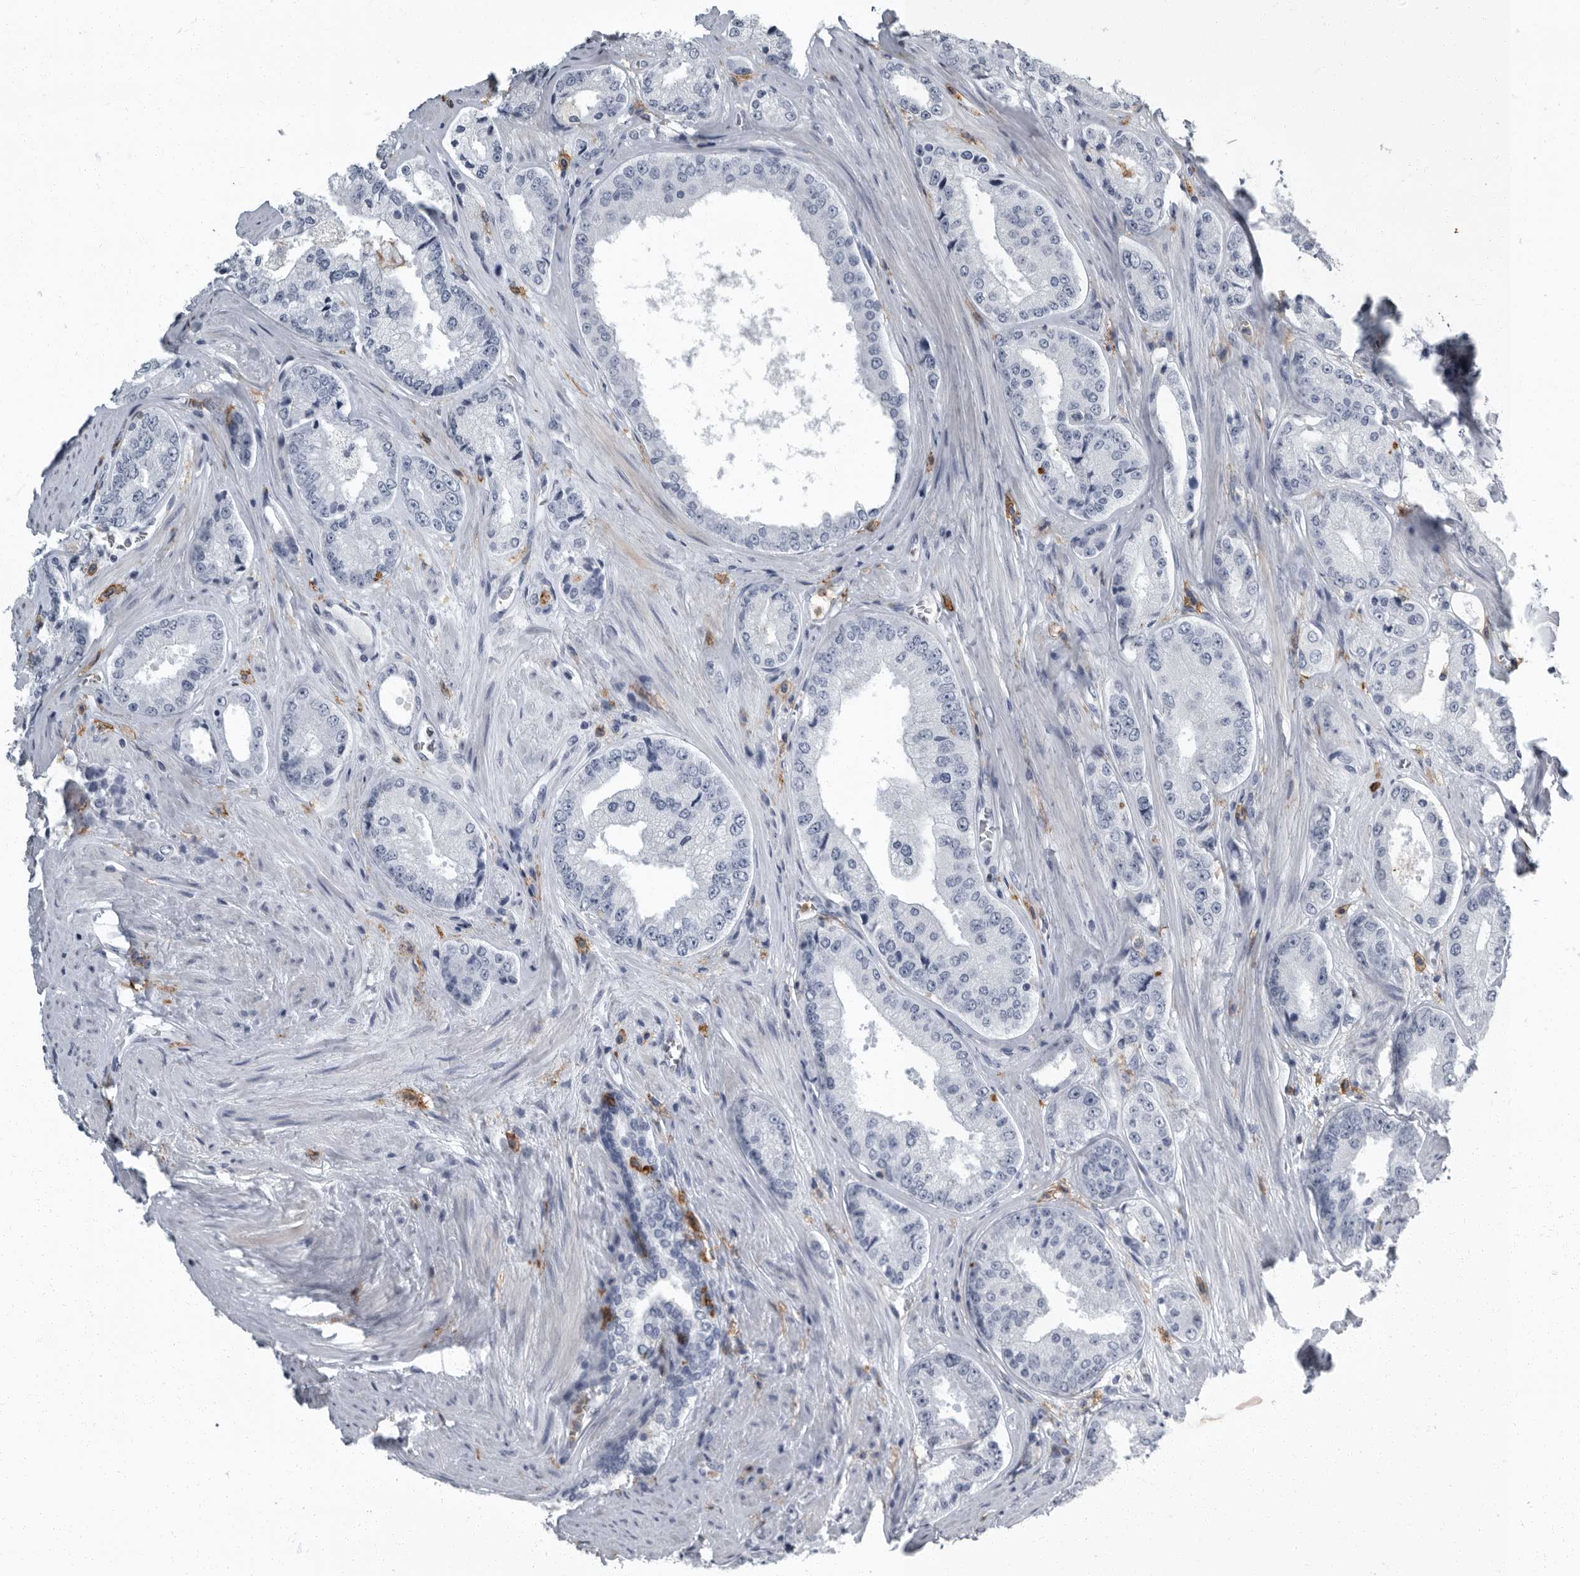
{"staining": {"intensity": "negative", "quantity": "none", "location": "none"}, "tissue": "prostate cancer", "cell_type": "Tumor cells", "image_type": "cancer", "snomed": [{"axis": "morphology", "description": "Adenocarcinoma, High grade"}, {"axis": "topography", "description": "Prostate"}], "caption": "This is an IHC image of human prostate high-grade adenocarcinoma. There is no expression in tumor cells.", "gene": "FCER1G", "patient": {"sex": "male", "age": 61}}